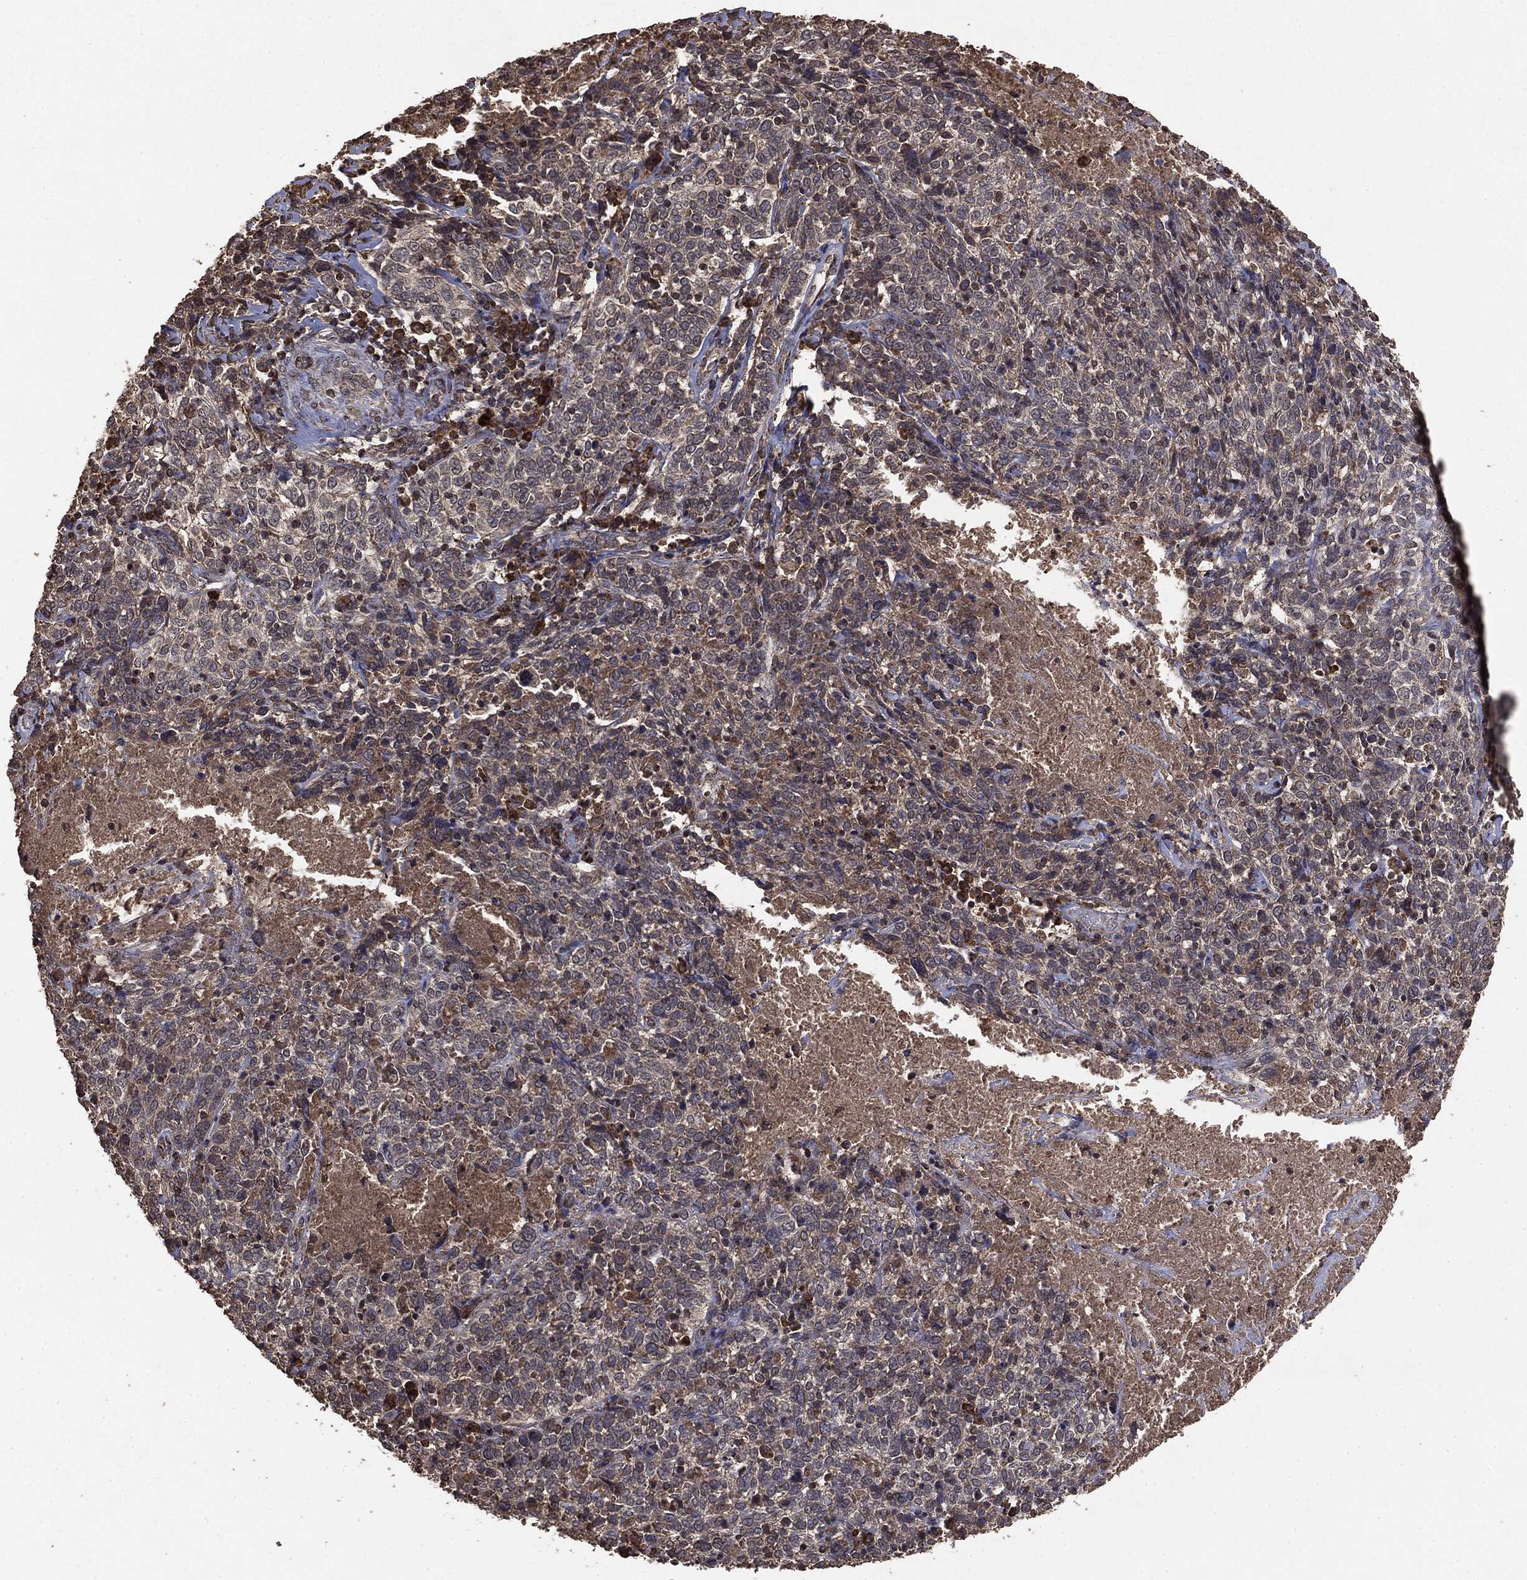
{"staining": {"intensity": "negative", "quantity": "none", "location": "none"}, "tissue": "cervical cancer", "cell_type": "Tumor cells", "image_type": "cancer", "snomed": [{"axis": "morphology", "description": "Squamous cell carcinoma, NOS"}, {"axis": "topography", "description": "Cervix"}], "caption": "A photomicrograph of human cervical squamous cell carcinoma is negative for staining in tumor cells.", "gene": "MTOR", "patient": {"sex": "female", "age": 46}}